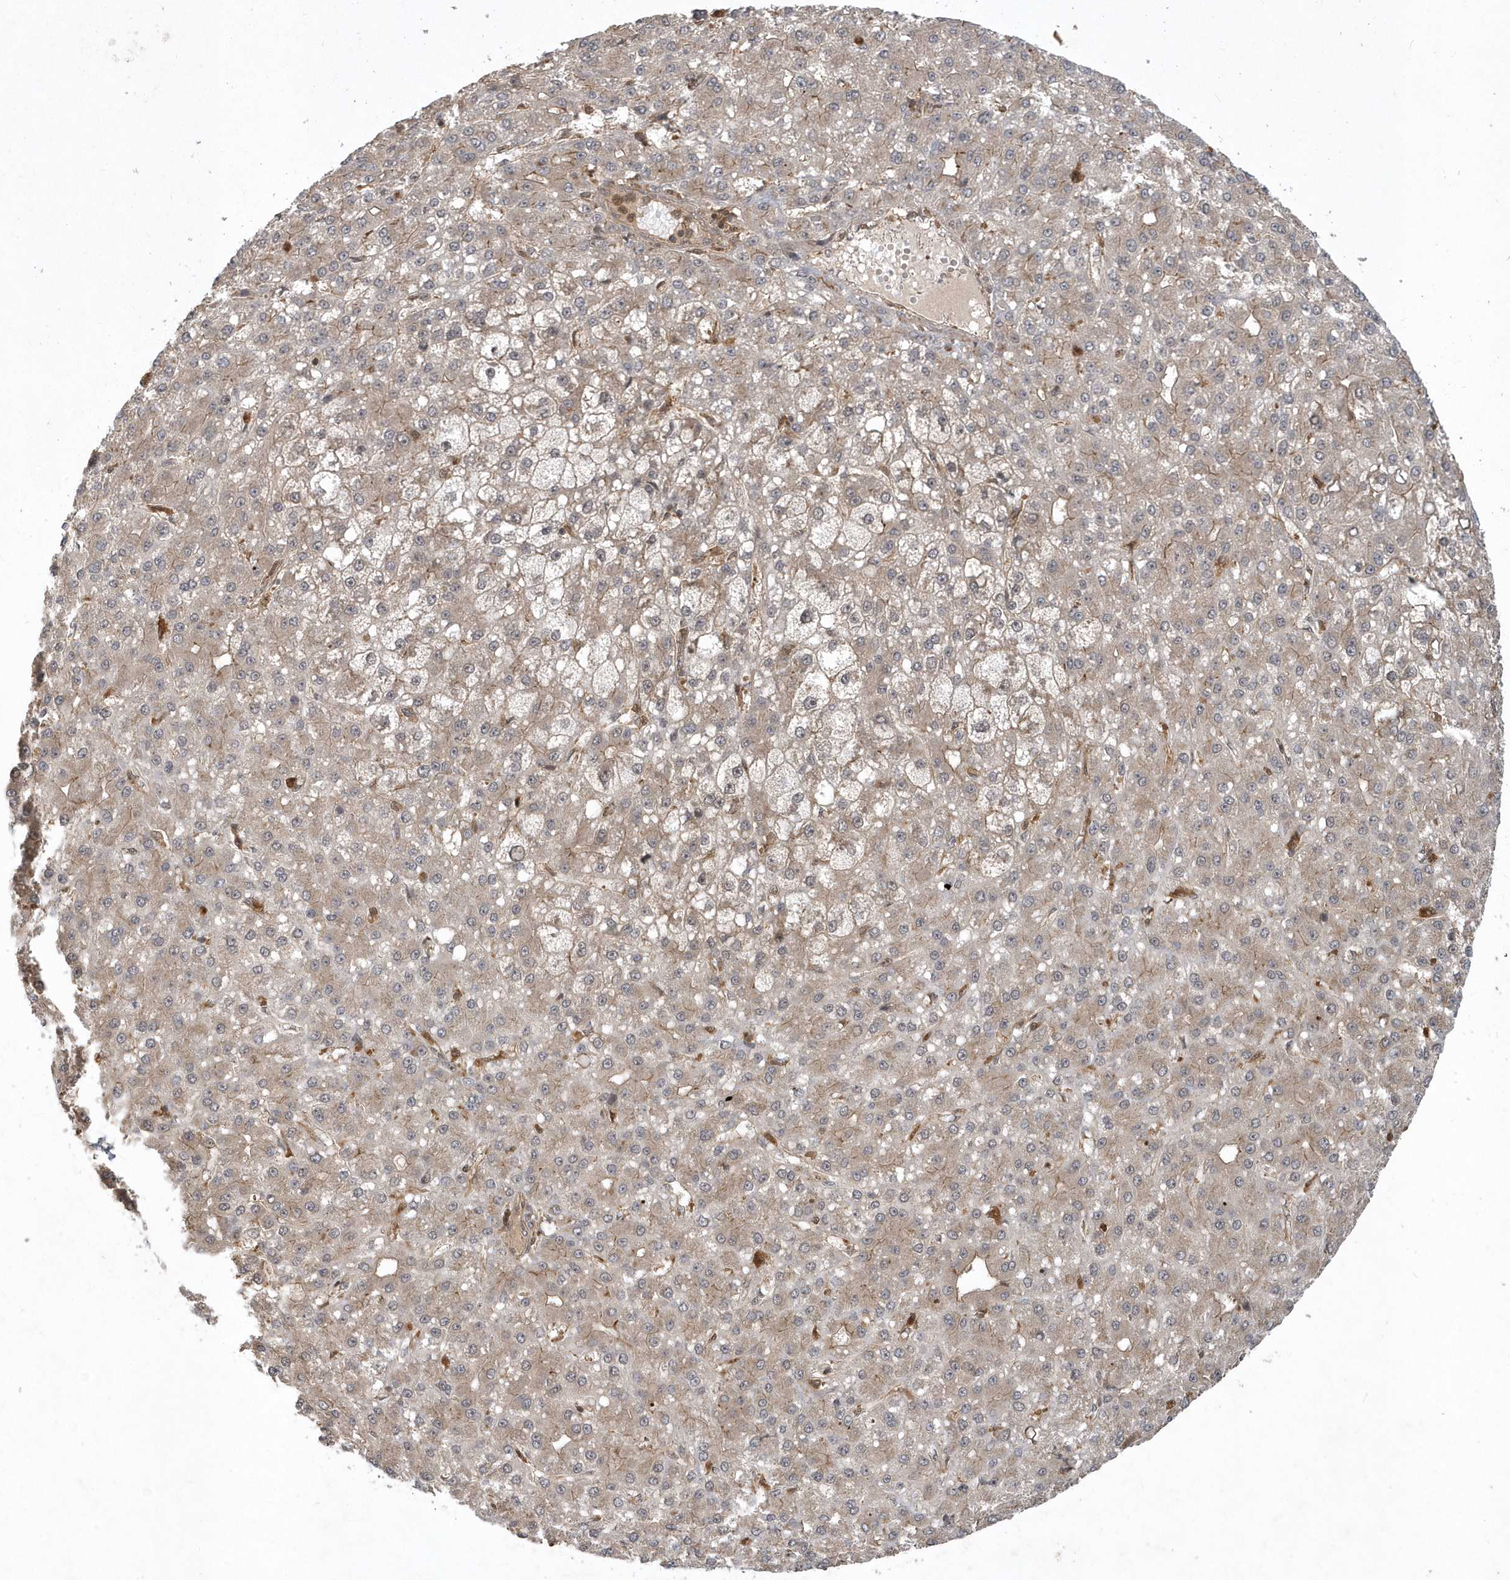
{"staining": {"intensity": "weak", "quantity": "25%-75%", "location": "cytoplasmic/membranous"}, "tissue": "liver cancer", "cell_type": "Tumor cells", "image_type": "cancer", "snomed": [{"axis": "morphology", "description": "Carcinoma, Hepatocellular, NOS"}, {"axis": "topography", "description": "Liver"}], "caption": "A histopathology image of liver cancer stained for a protein displays weak cytoplasmic/membranous brown staining in tumor cells.", "gene": "LACC1", "patient": {"sex": "male", "age": 67}}